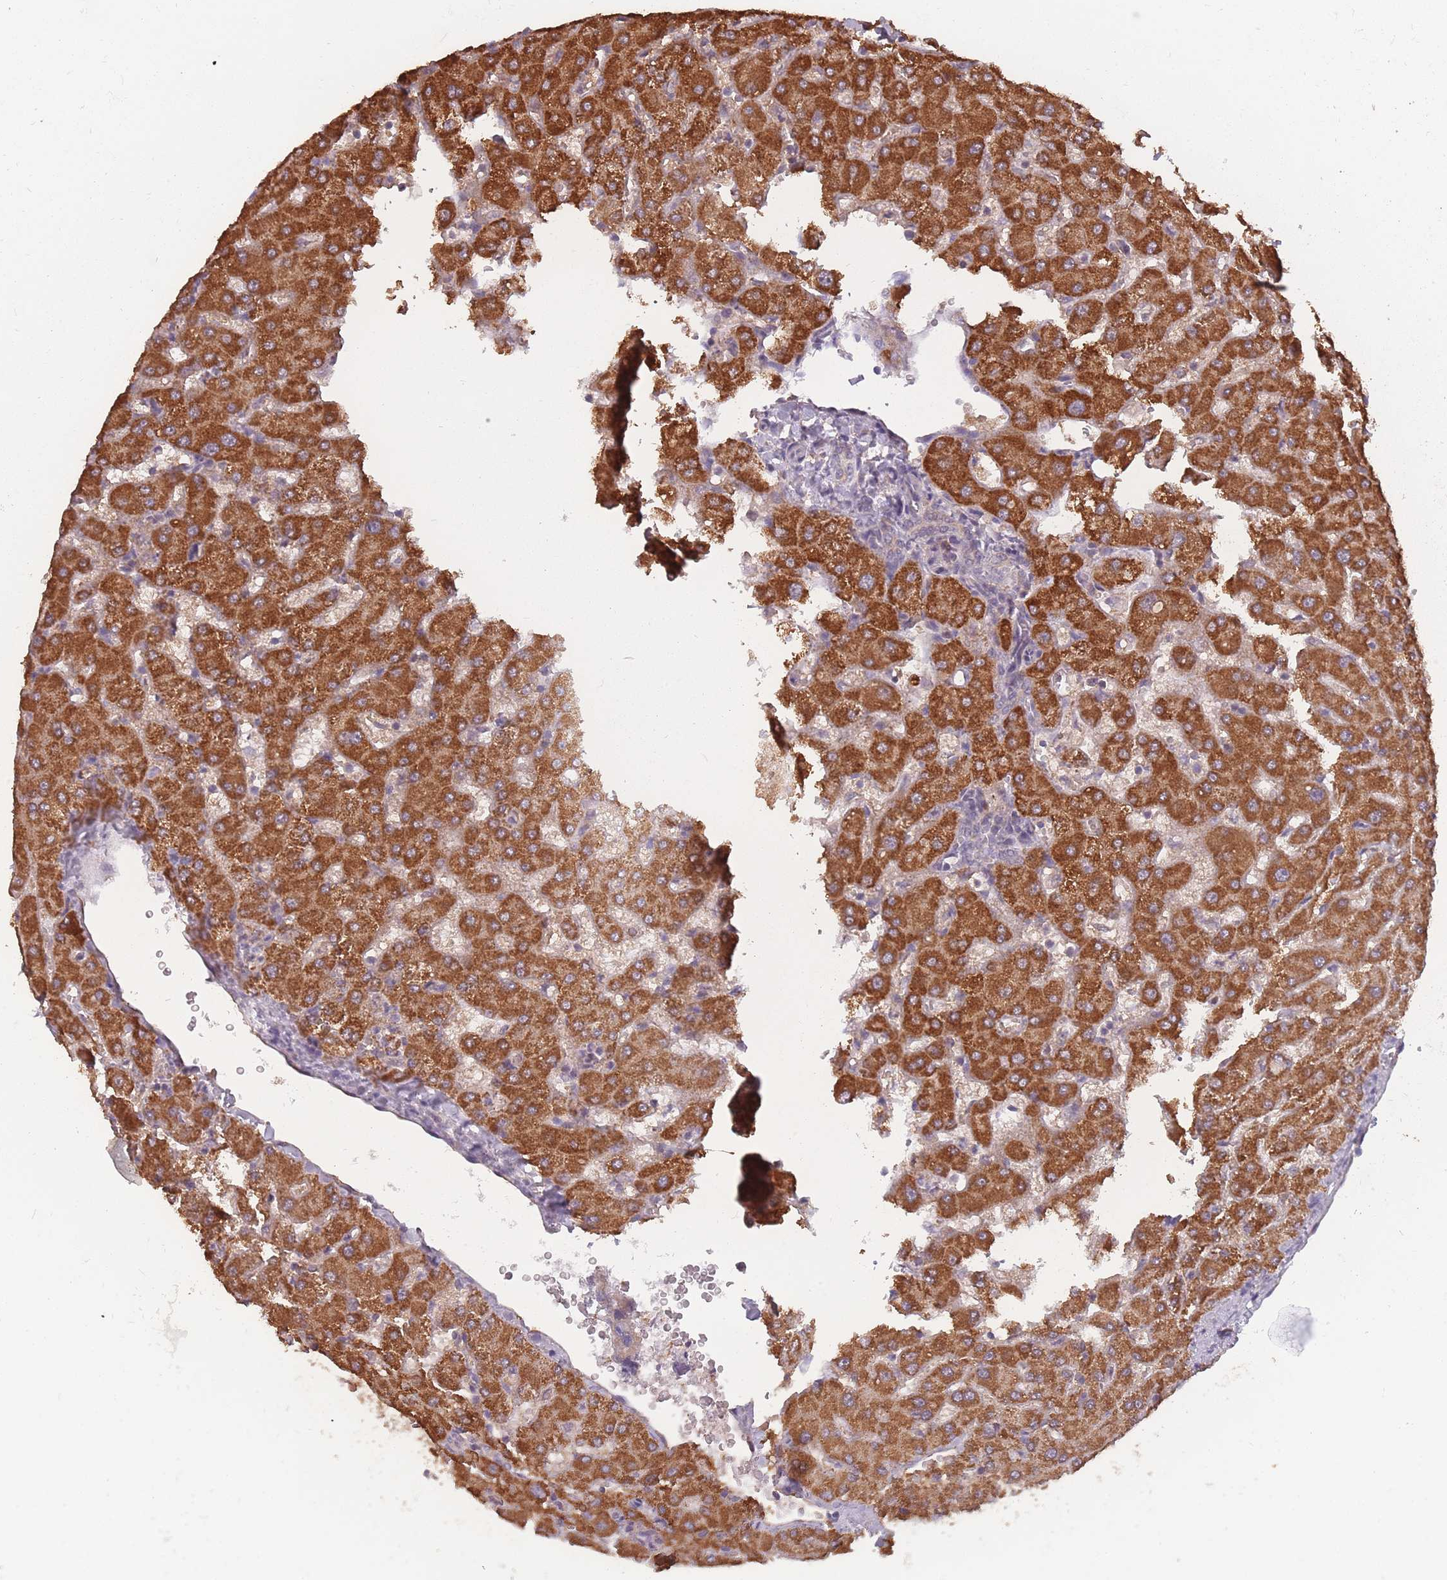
{"staining": {"intensity": "weak", "quantity": "<25%", "location": "cytoplasmic/membranous"}, "tissue": "liver", "cell_type": "Cholangiocytes", "image_type": "normal", "snomed": [{"axis": "morphology", "description": "Normal tissue, NOS"}, {"axis": "topography", "description": "Liver"}], "caption": "This image is of unremarkable liver stained with immunohistochemistry to label a protein in brown with the nuclei are counter-stained blue. There is no staining in cholangiocytes.", "gene": "SANBR", "patient": {"sex": "female", "age": 63}}